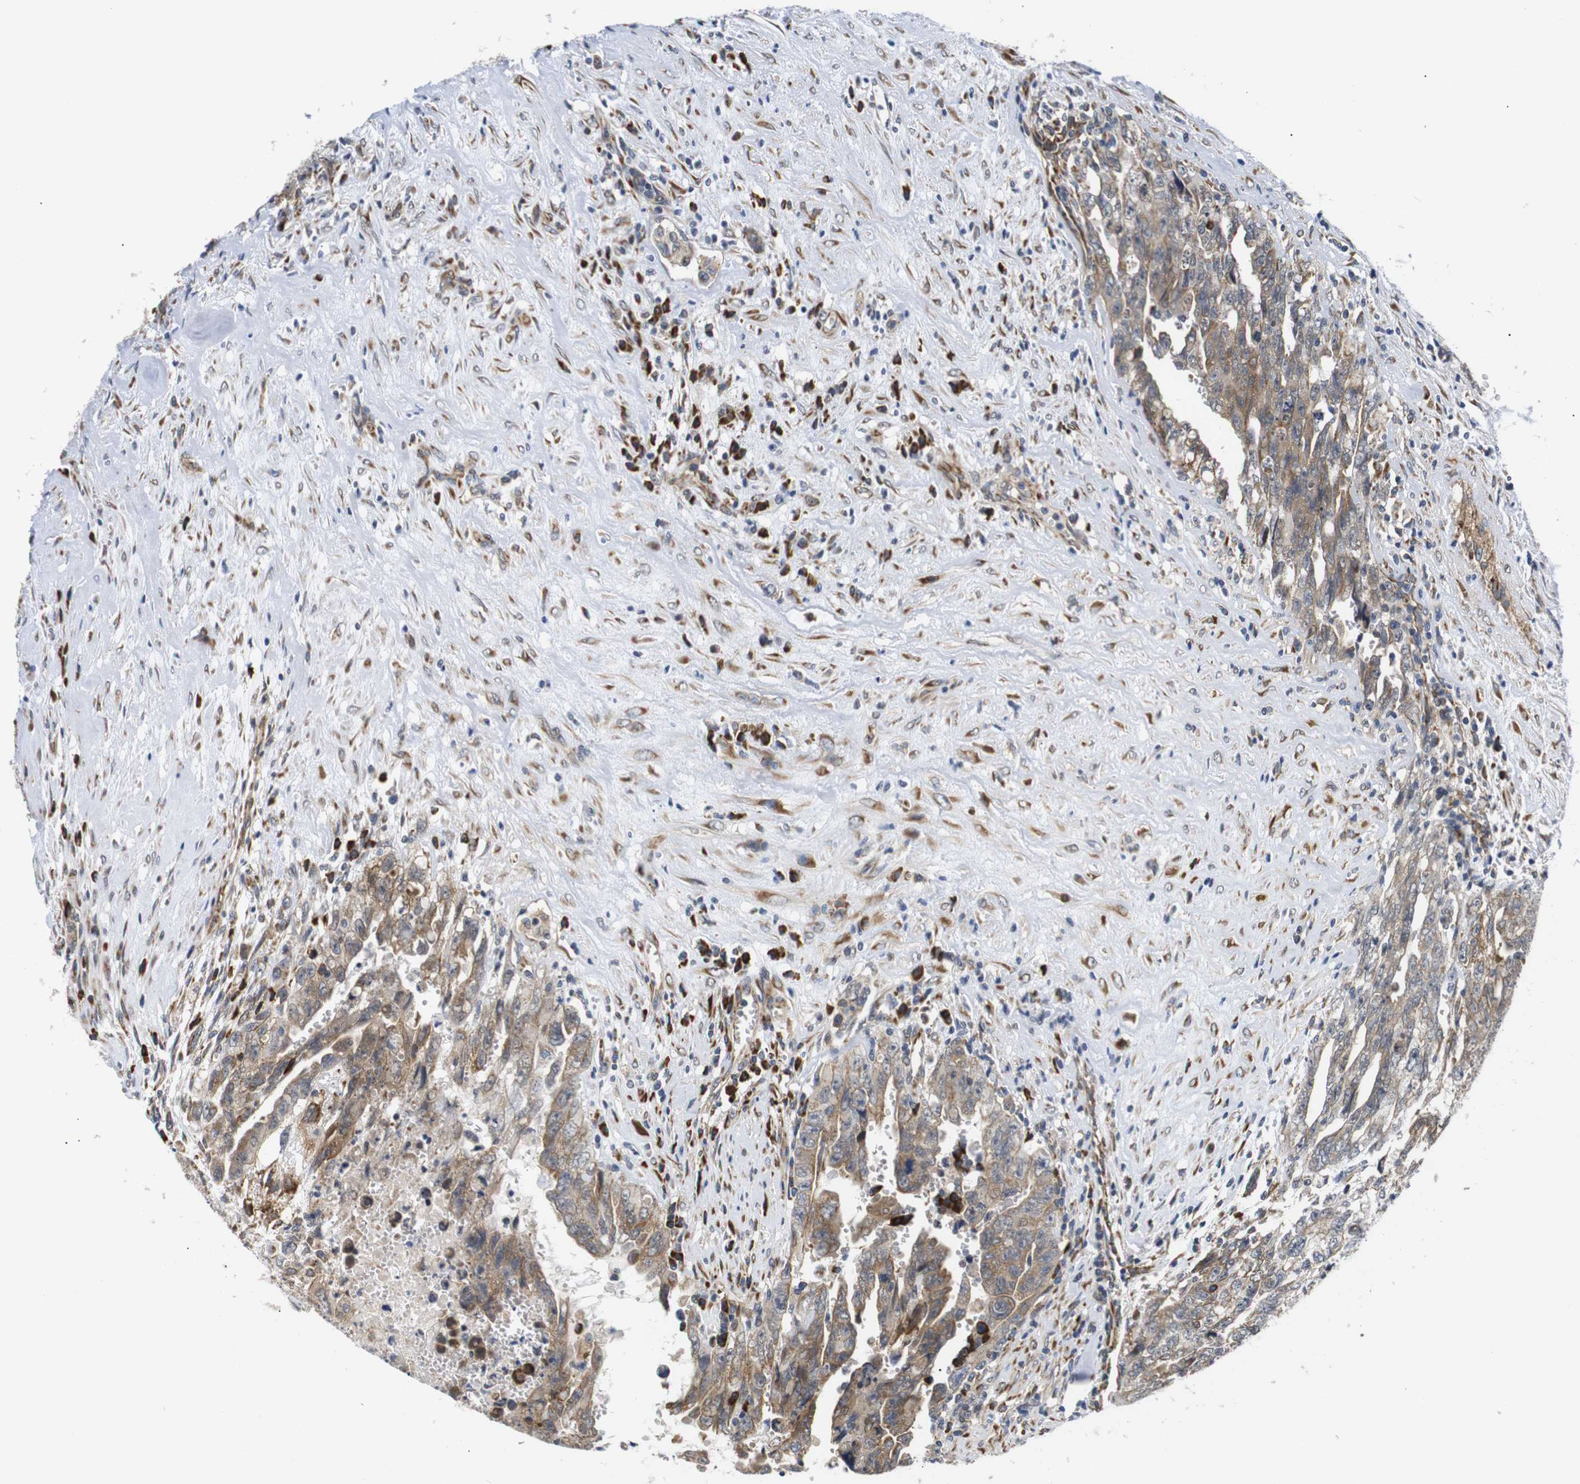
{"staining": {"intensity": "moderate", "quantity": ">75%", "location": "cytoplasmic/membranous"}, "tissue": "testis cancer", "cell_type": "Tumor cells", "image_type": "cancer", "snomed": [{"axis": "morphology", "description": "Carcinoma, Embryonal, NOS"}, {"axis": "topography", "description": "Testis"}], "caption": "Moderate cytoplasmic/membranous protein expression is seen in approximately >75% of tumor cells in testis cancer (embryonal carcinoma). The protein is stained brown, and the nuclei are stained in blue (DAB (3,3'-diaminobenzidine) IHC with brightfield microscopy, high magnification).", "gene": "KANK4", "patient": {"sex": "male", "age": 28}}